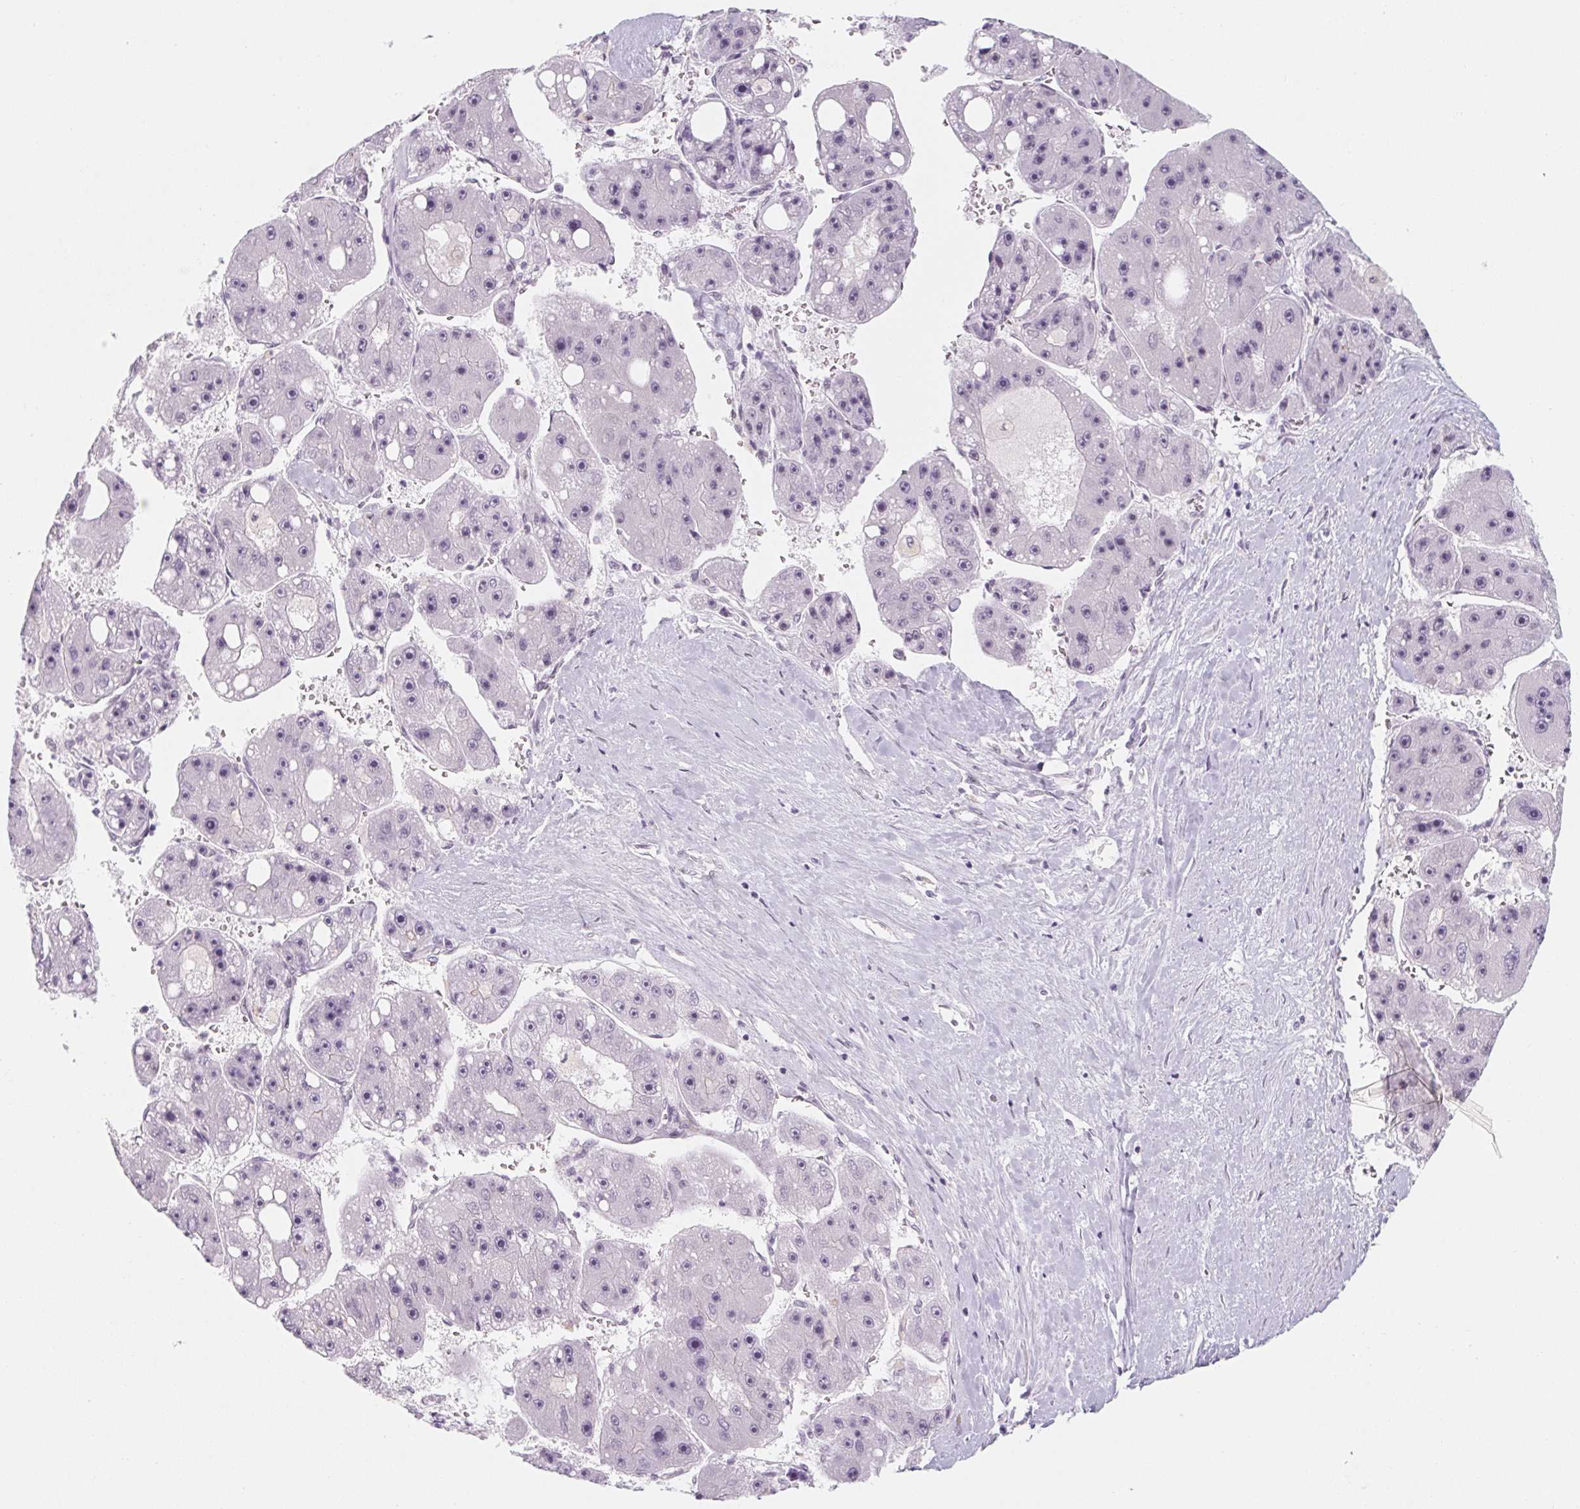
{"staining": {"intensity": "negative", "quantity": "none", "location": "none"}, "tissue": "liver cancer", "cell_type": "Tumor cells", "image_type": "cancer", "snomed": [{"axis": "morphology", "description": "Carcinoma, Hepatocellular, NOS"}, {"axis": "topography", "description": "Liver"}], "caption": "This histopathology image is of liver cancer stained with IHC to label a protein in brown with the nuclei are counter-stained blue. There is no expression in tumor cells.", "gene": "KCNQ2", "patient": {"sex": "female", "age": 61}}